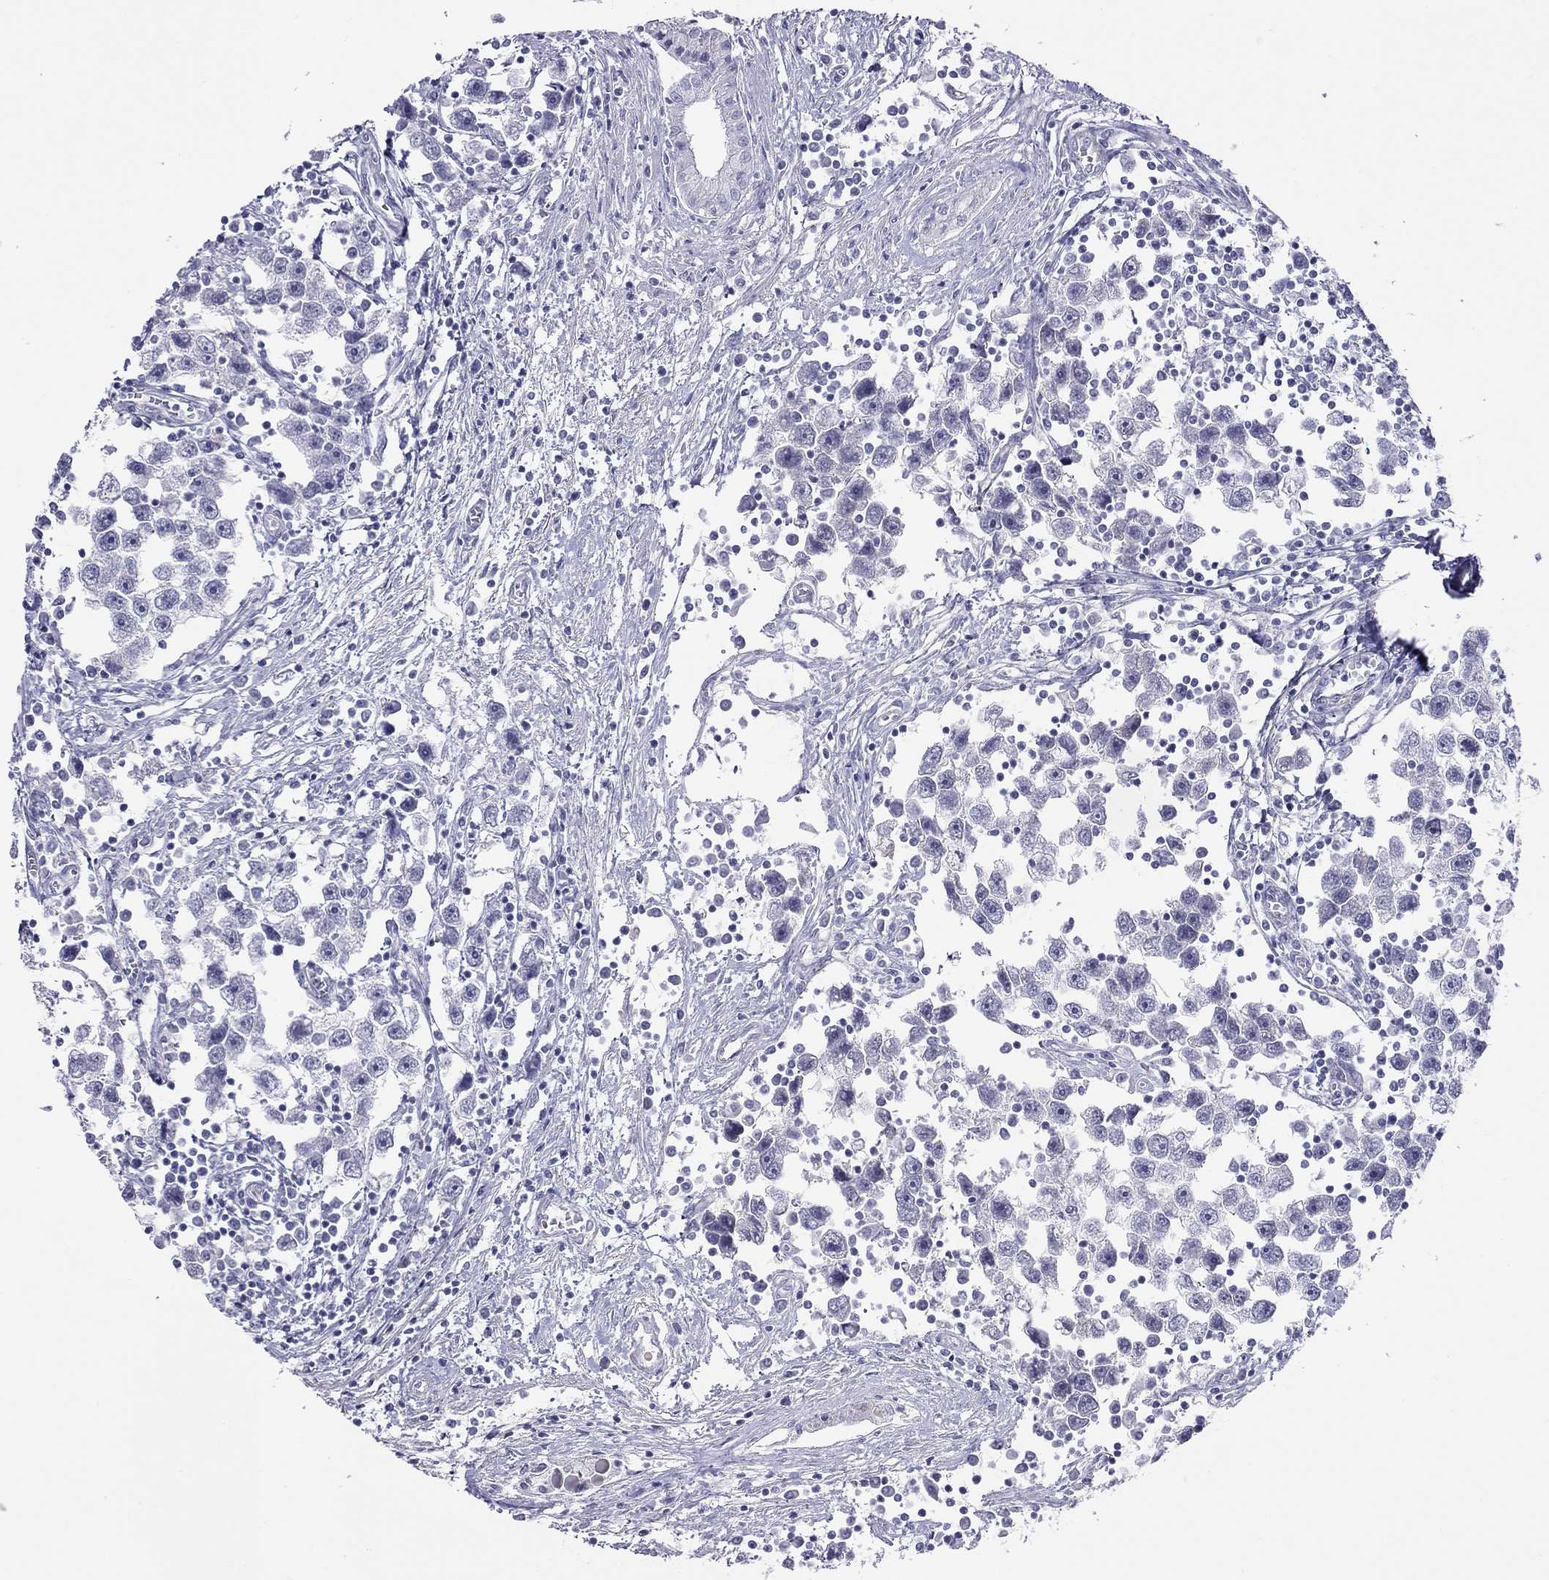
{"staining": {"intensity": "negative", "quantity": "none", "location": "none"}, "tissue": "testis cancer", "cell_type": "Tumor cells", "image_type": "cancer", "snomed": [{"axis": "morphology", "description": "Seminoma, NOS"}, {"axis": "topography", "description": "Testis"}], "caption": "DAB (3,3'-diaminobenzidine) immunohistochemical staining of human testis cancer shows no significant expression in tumor cells.", "gene": "MYMX", "patient": {"sex": "male", "age": 30}}